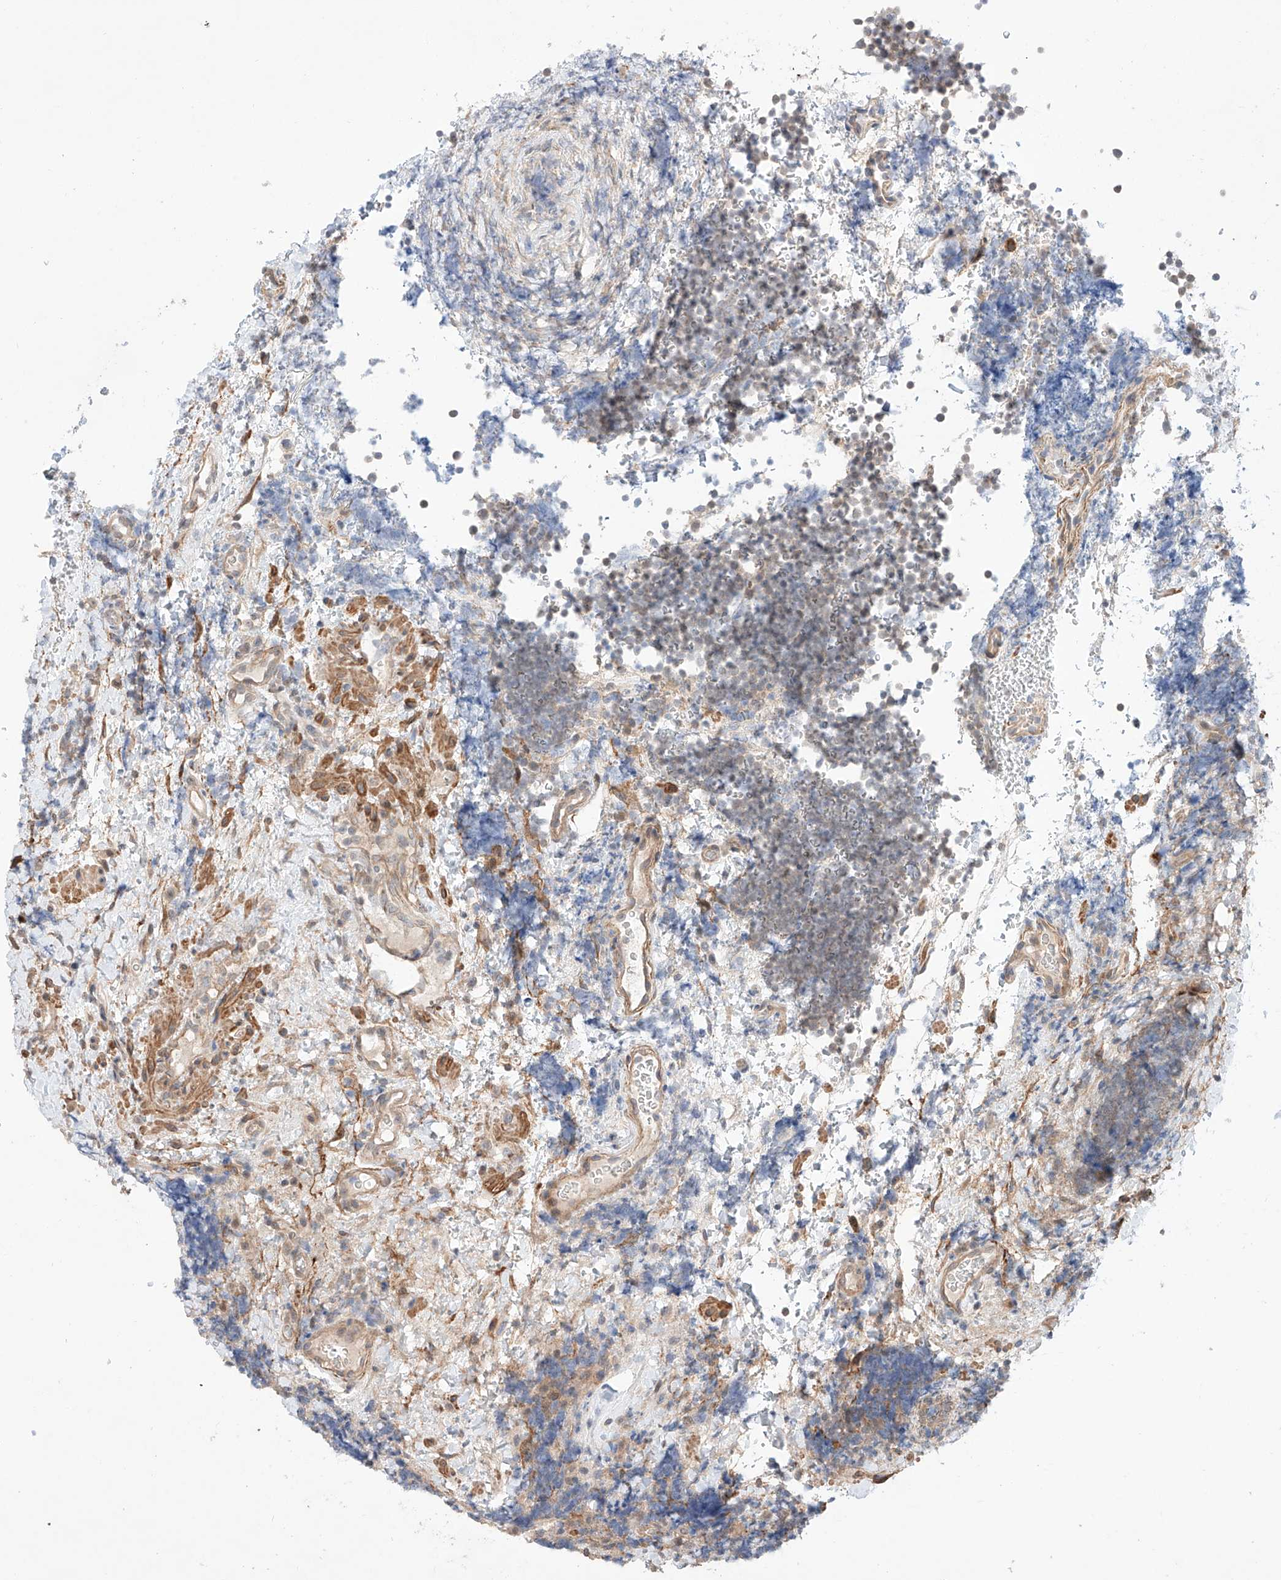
{"staining": {"intensity": "negative", "quantity": "none", "location": "none"}, "tissue": "lymphoma", "cell_type": "Tumor cells", "image_type": "cancer", "snomed": [{"axis": "morphology", "description": "Malignant lymphoma, non-Hodgkin's type, High grade"}, {"axis": "topography", "description": "Lymph node"}], "caption": "This is an immunohistochemistry (IHC) photomicrograph of high-grade malignant lymphoma, non-Hodgkin's type. There is no staining in tumor cells.", "gene": "TSR2", "patient": {"sex": "male", "age": 13}}